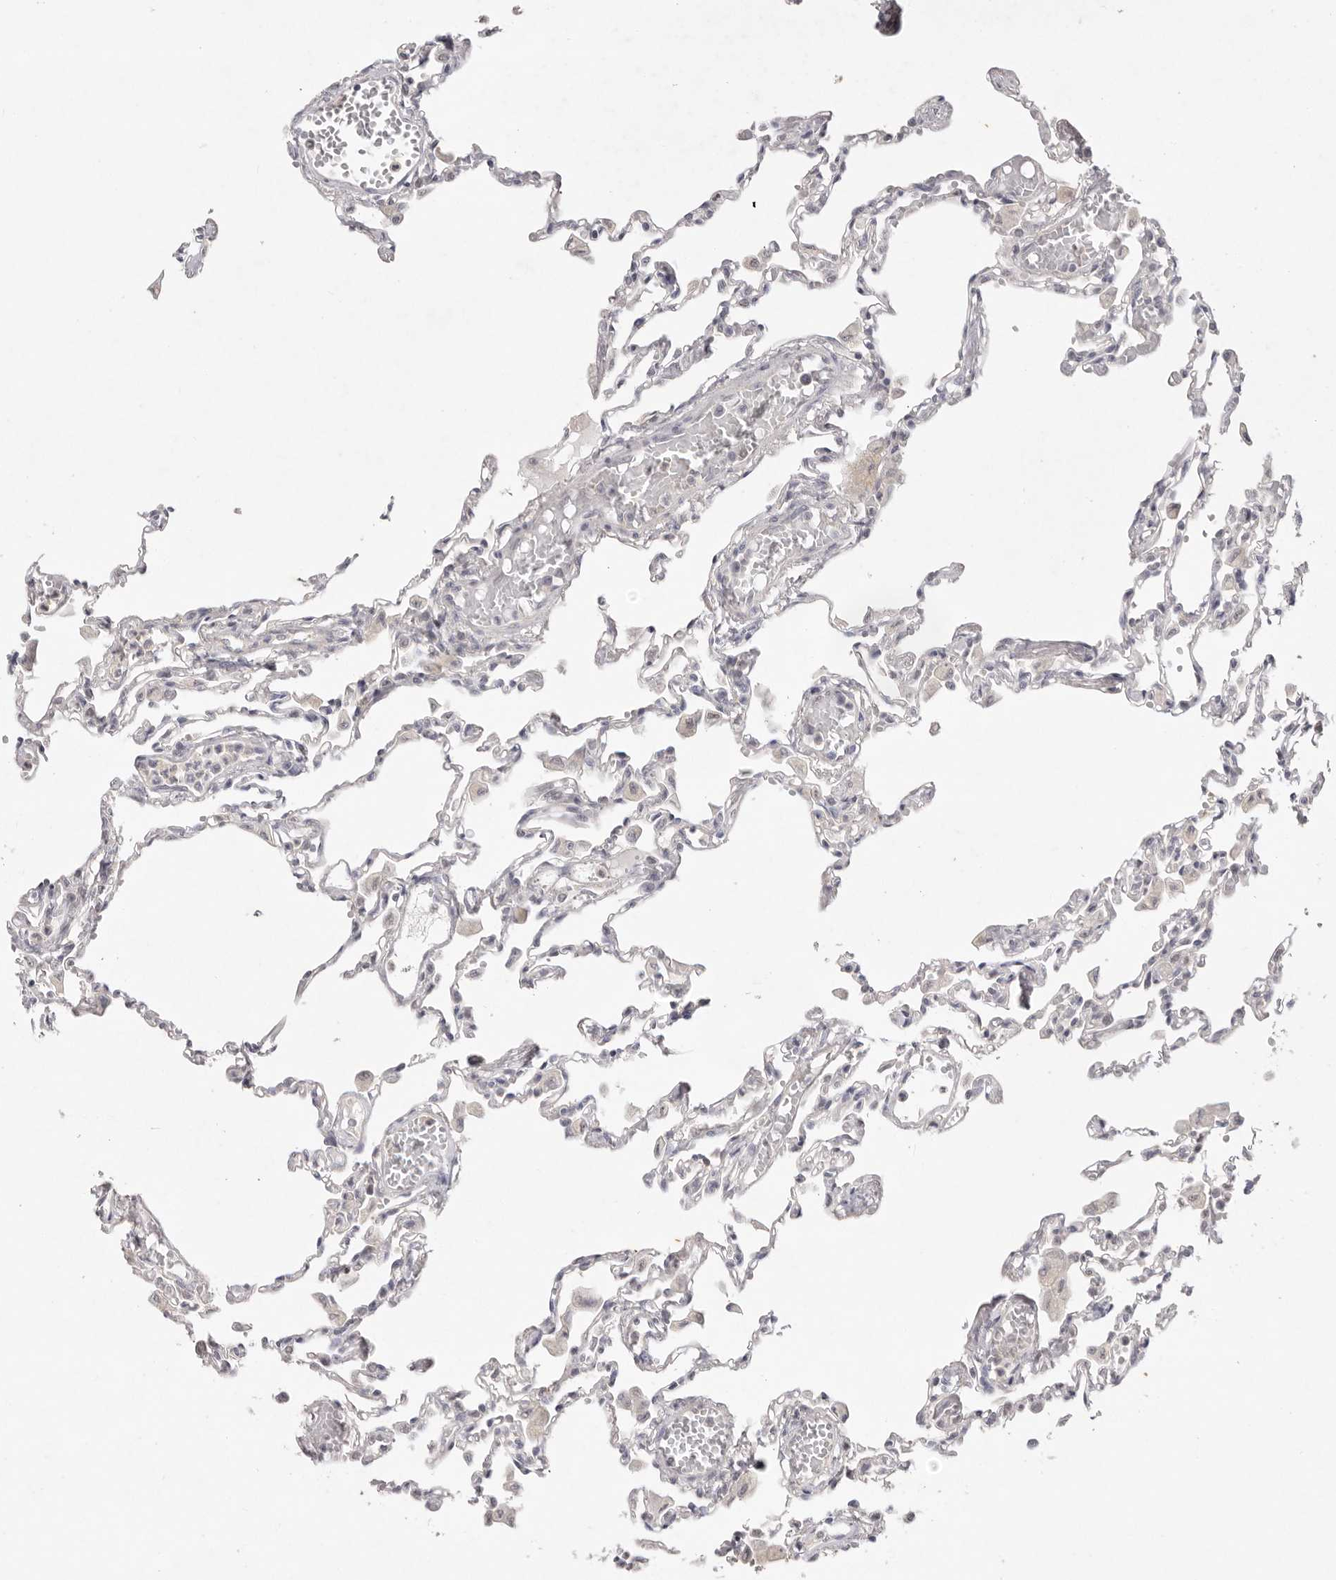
{"staining": {"intensity": "negative", "quantity": "none", "location": "none"}, "tissue": "lung", "cell_type": "Alveolar cells", "image_type": "normal", "snomed": [{"axis": "morphology", "description": "Normal tissue, NOS"}, {"axis": "topography", "description": "Bronchus"}, {"axis": "topography", "description": "Lung"}], "caption": "IHC of unremarkable lung exhibits no staining in alveolar cells.", "gene": "TADA1", "patient": {"sex": "female", "age": 49}}